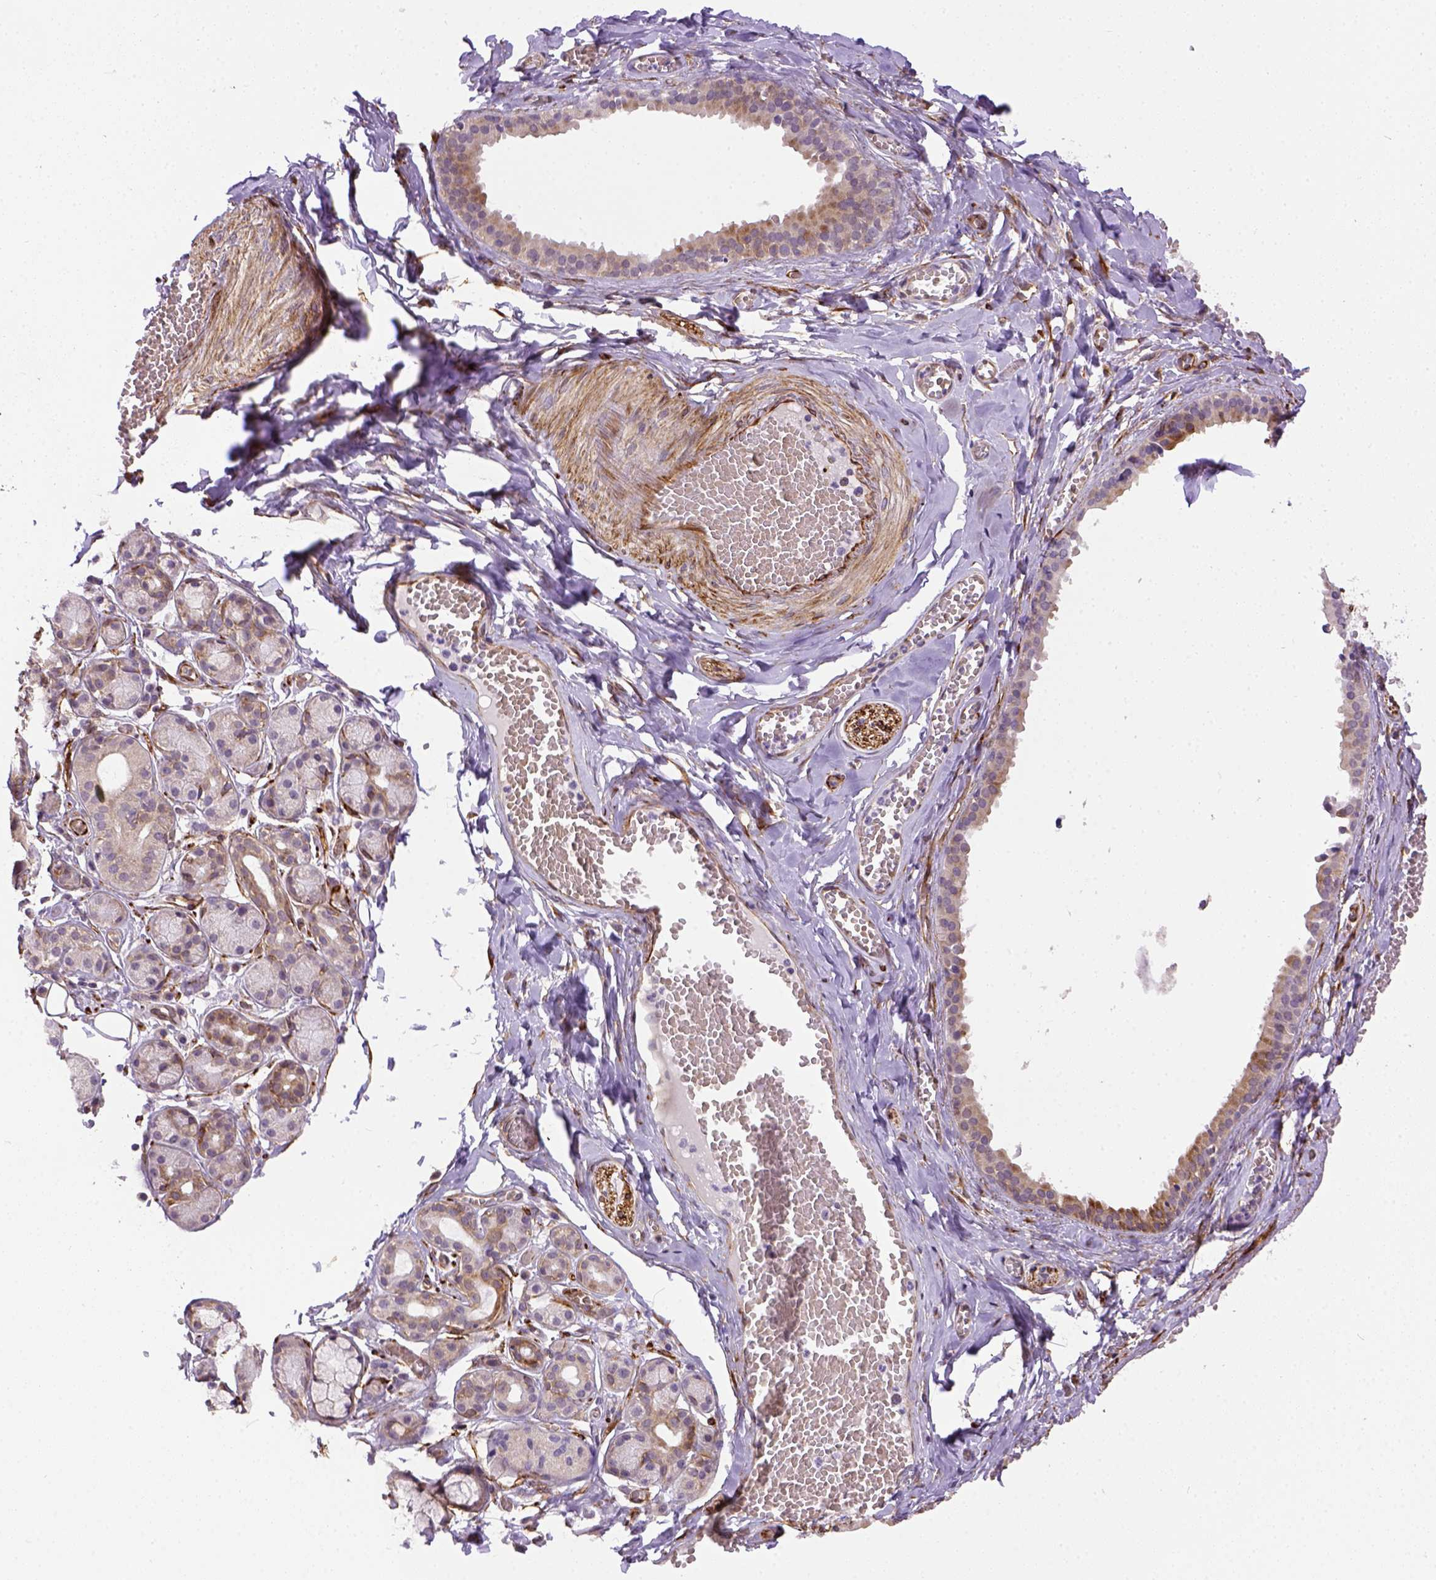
{"staining": {"intensity": "moderate", "quantity": "<25%", "location": "cytoplasmic/membranous"}, "tissue": "salivary gland", "cell_type": "Glandular cells", "image_type": "normal", "snomed": [{"axis": "morphology", "description": "Normal tissue, NOS"}, {"axis": "topography", "description": "Salivary gland"}, {"axis": "topography", "description": "Peripheral nerve tissue"}], "caption": "Salivary gland stained with DAB immunohistochemistry shows low levels of moderate cytoplasmic/membranous expression in approximately <25% of glandular cells. Using DAB (3,3'-diaminobenzidine) (brown) and hematoxylin (blue) stains, captured at high magnification using brightfield microscopy.", "gene": "KAZN", "patient": {"sex": "male", "age": 71}}